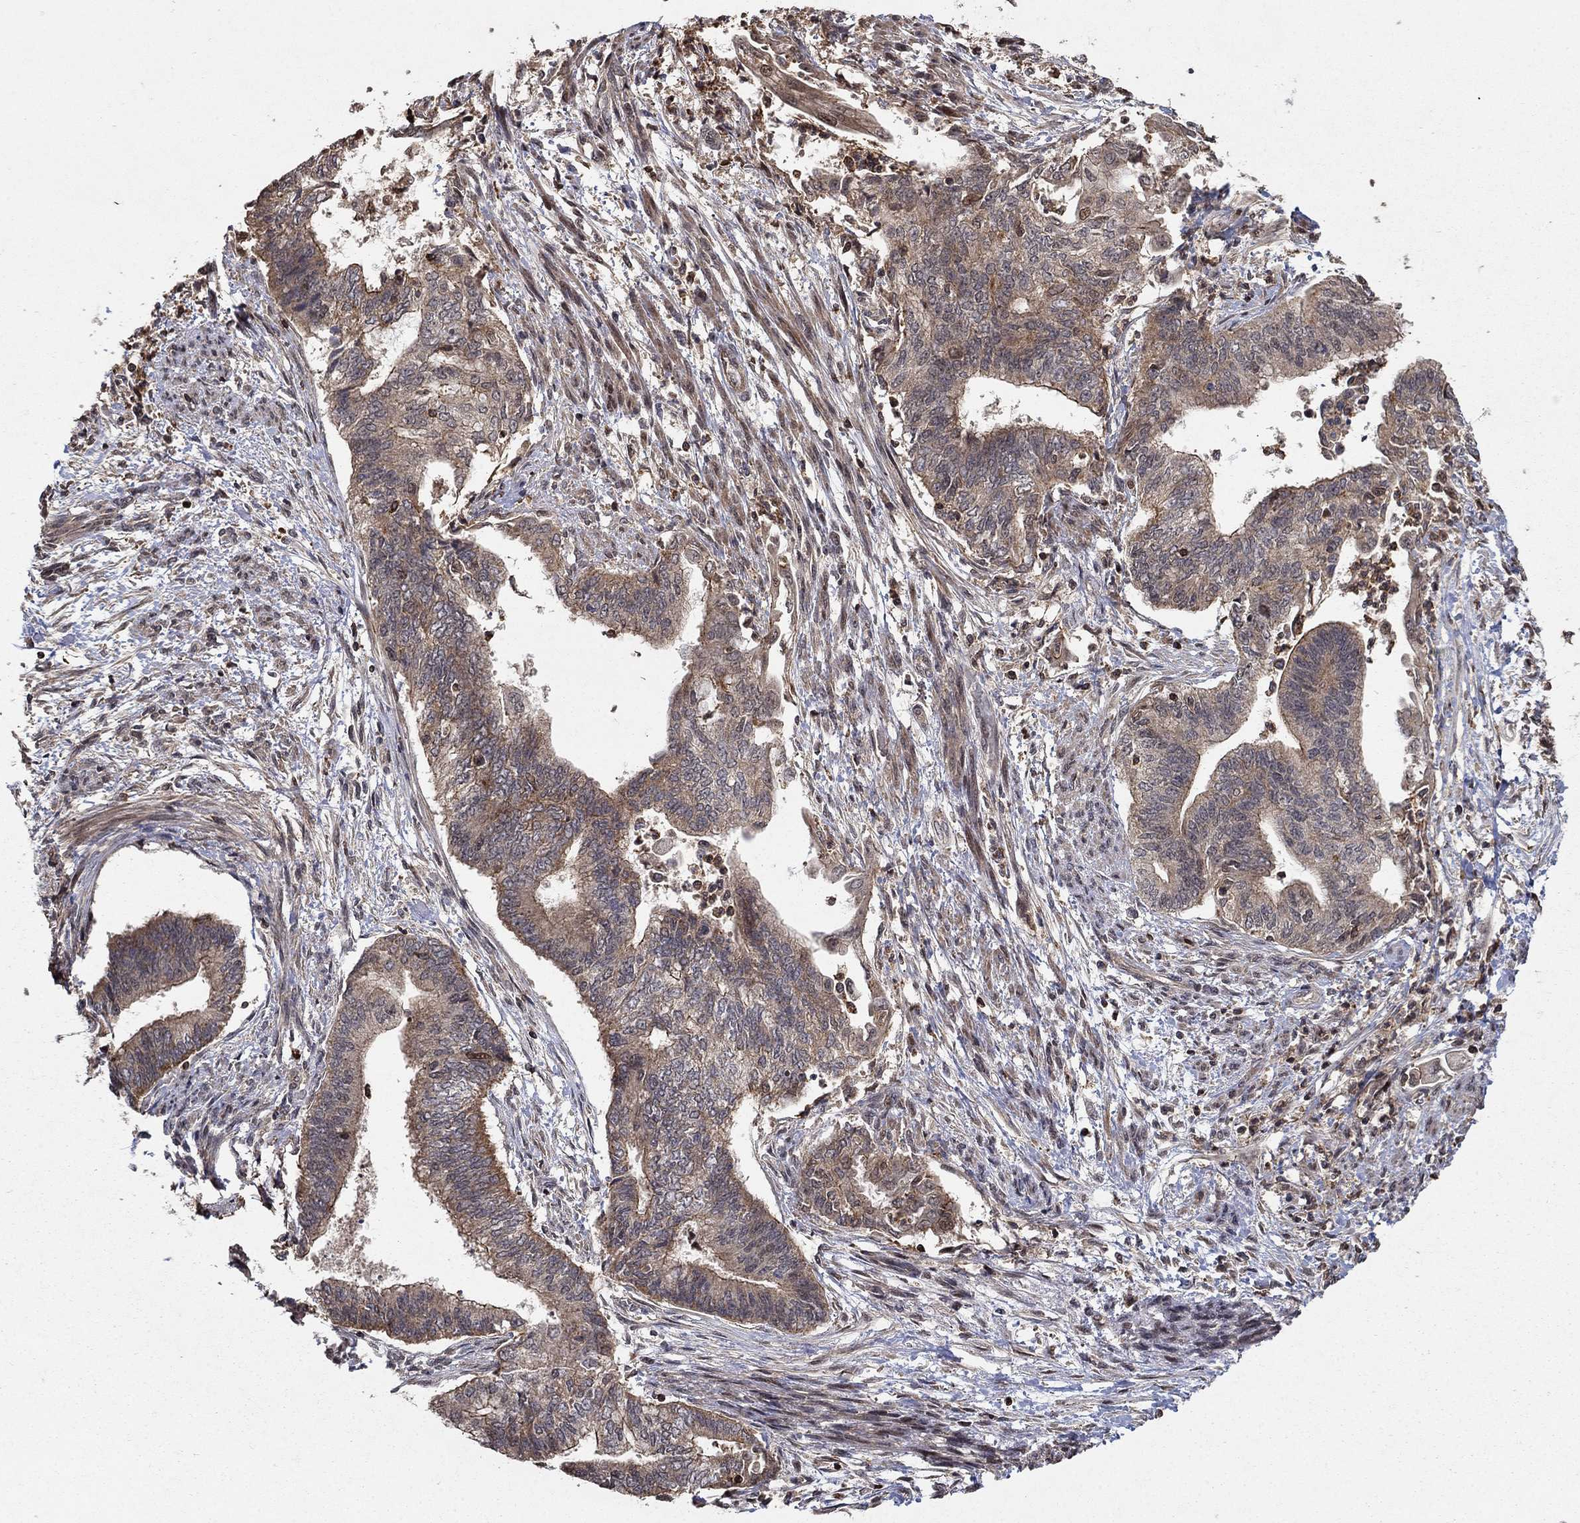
{"staining": {"intensity": "moderate", "quantity": "25%-75%", "location": "cytoplasmic/membranous"}, "tissue": "endometrial cancer", "cell_type": "Tumor cells", "image_type": "cancer", "snomed": [{"axis": "morphology", "description": "Adenocarcinoma, NOS"}, {"axis": "topography", "description": "Endometrium"}], "caption": "The immunohistochemical stain labels moderate cytoplasmic/membranous expression in tumor cells of endometrial cancer (adenocarcinoma) tissue. The staining is performed using DAB (3,3'-diaminobenzidine) brown chromogen to label protein expression. The nuclei are counter-stained blue using hematoxylin.", "gene": "CCDC66", "patient": {"sex": "female", "age": 65}}